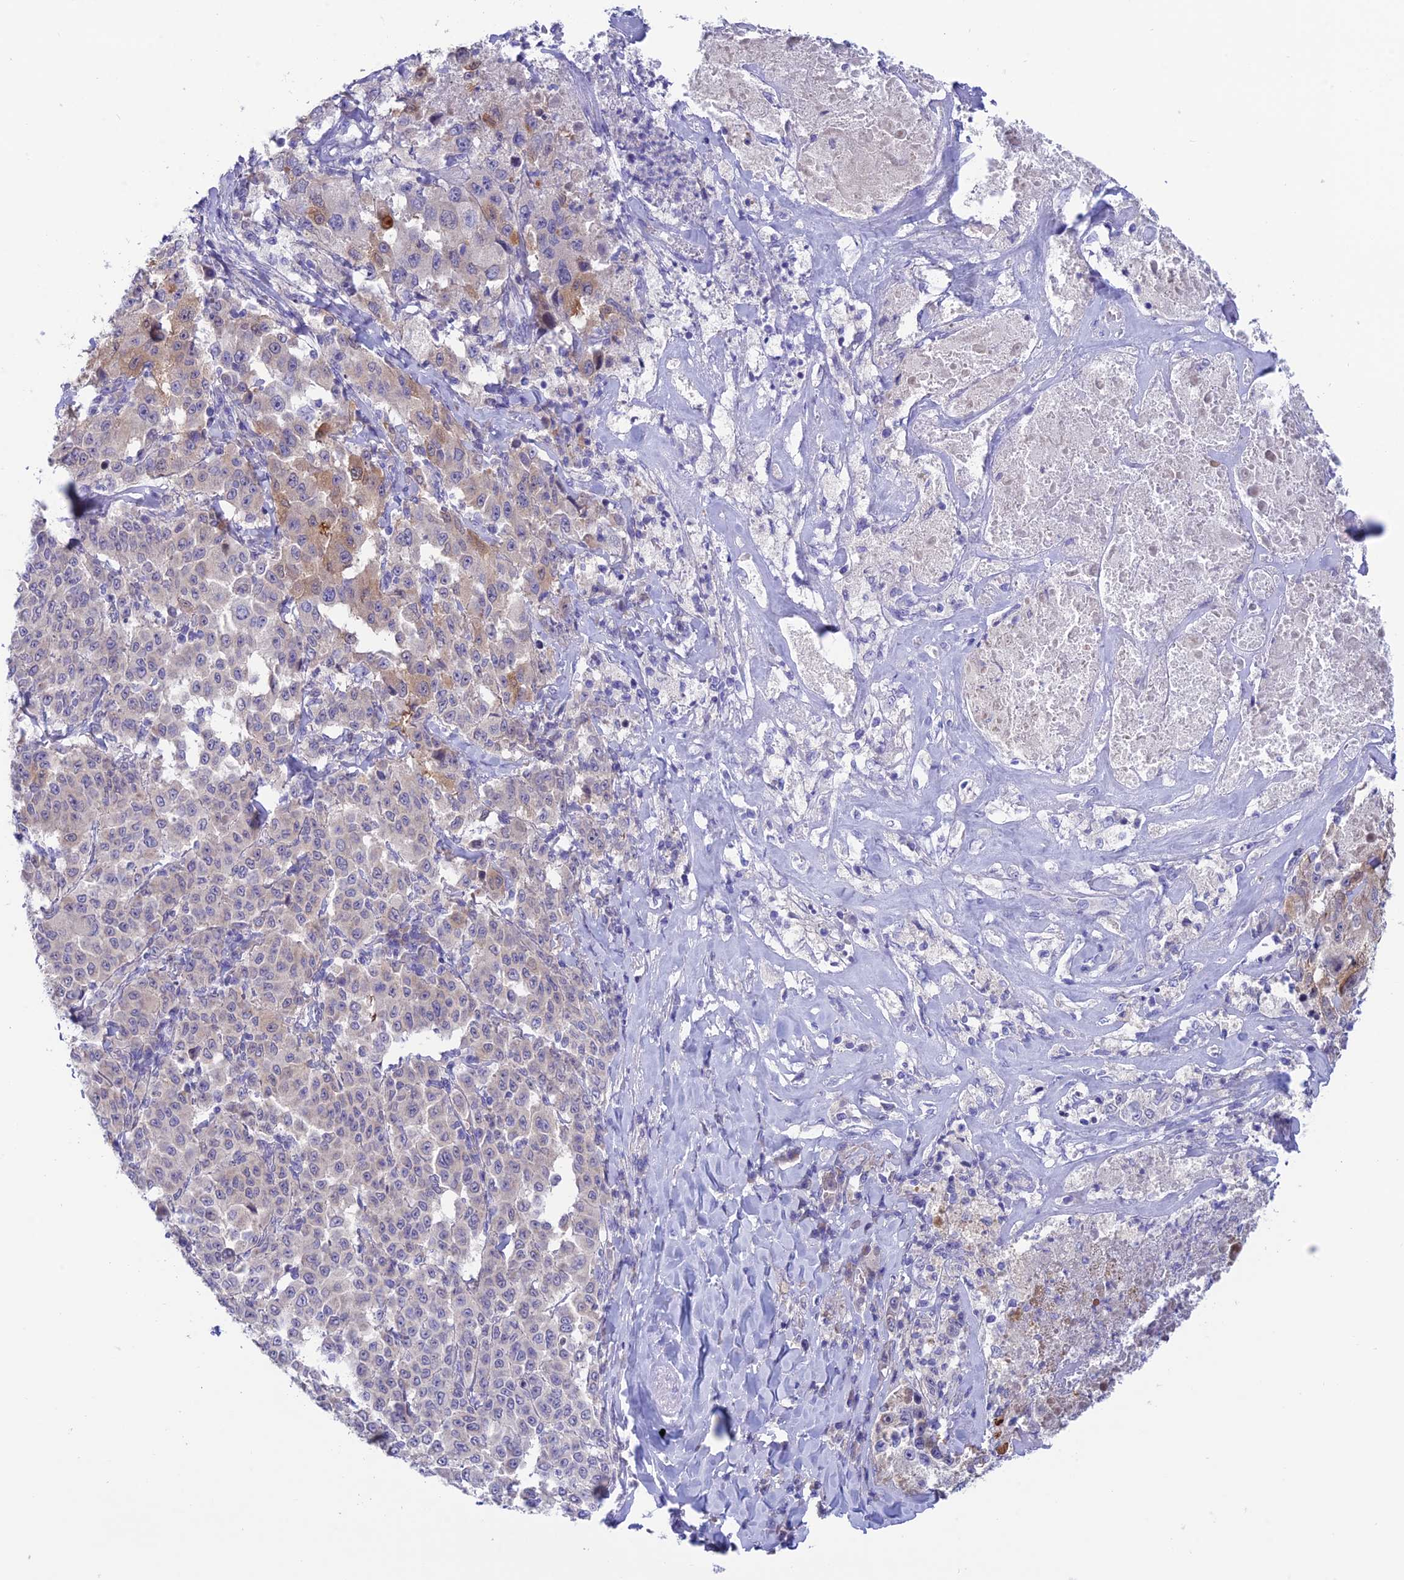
{"staining": {"intensity": "weak", "quantity": "<25%", "location": "cytoplasmic/membranous"}, "tissue": "melanoma", "cell_type": "Tumor cells", "image_type": "cancer", "snomed": [{"axis": "morphology", "description": "Malignant melanoma, Metastatic site"}, {"axis": "topography", "description": "Lymph node"}], "caption": "This photomicrograph is of melanoma stained with IHC to label a protein in brown with the nuclei are counter-stained blue. There is no expression in tumor cells. The staining was performed using DAB to visualize the protein expression in brown, while the nuclei were stained in blue with hematoxylin (Magnification: 20x).", "gene": "XPO7", "patient": {"sex": "male", "age": 62}}